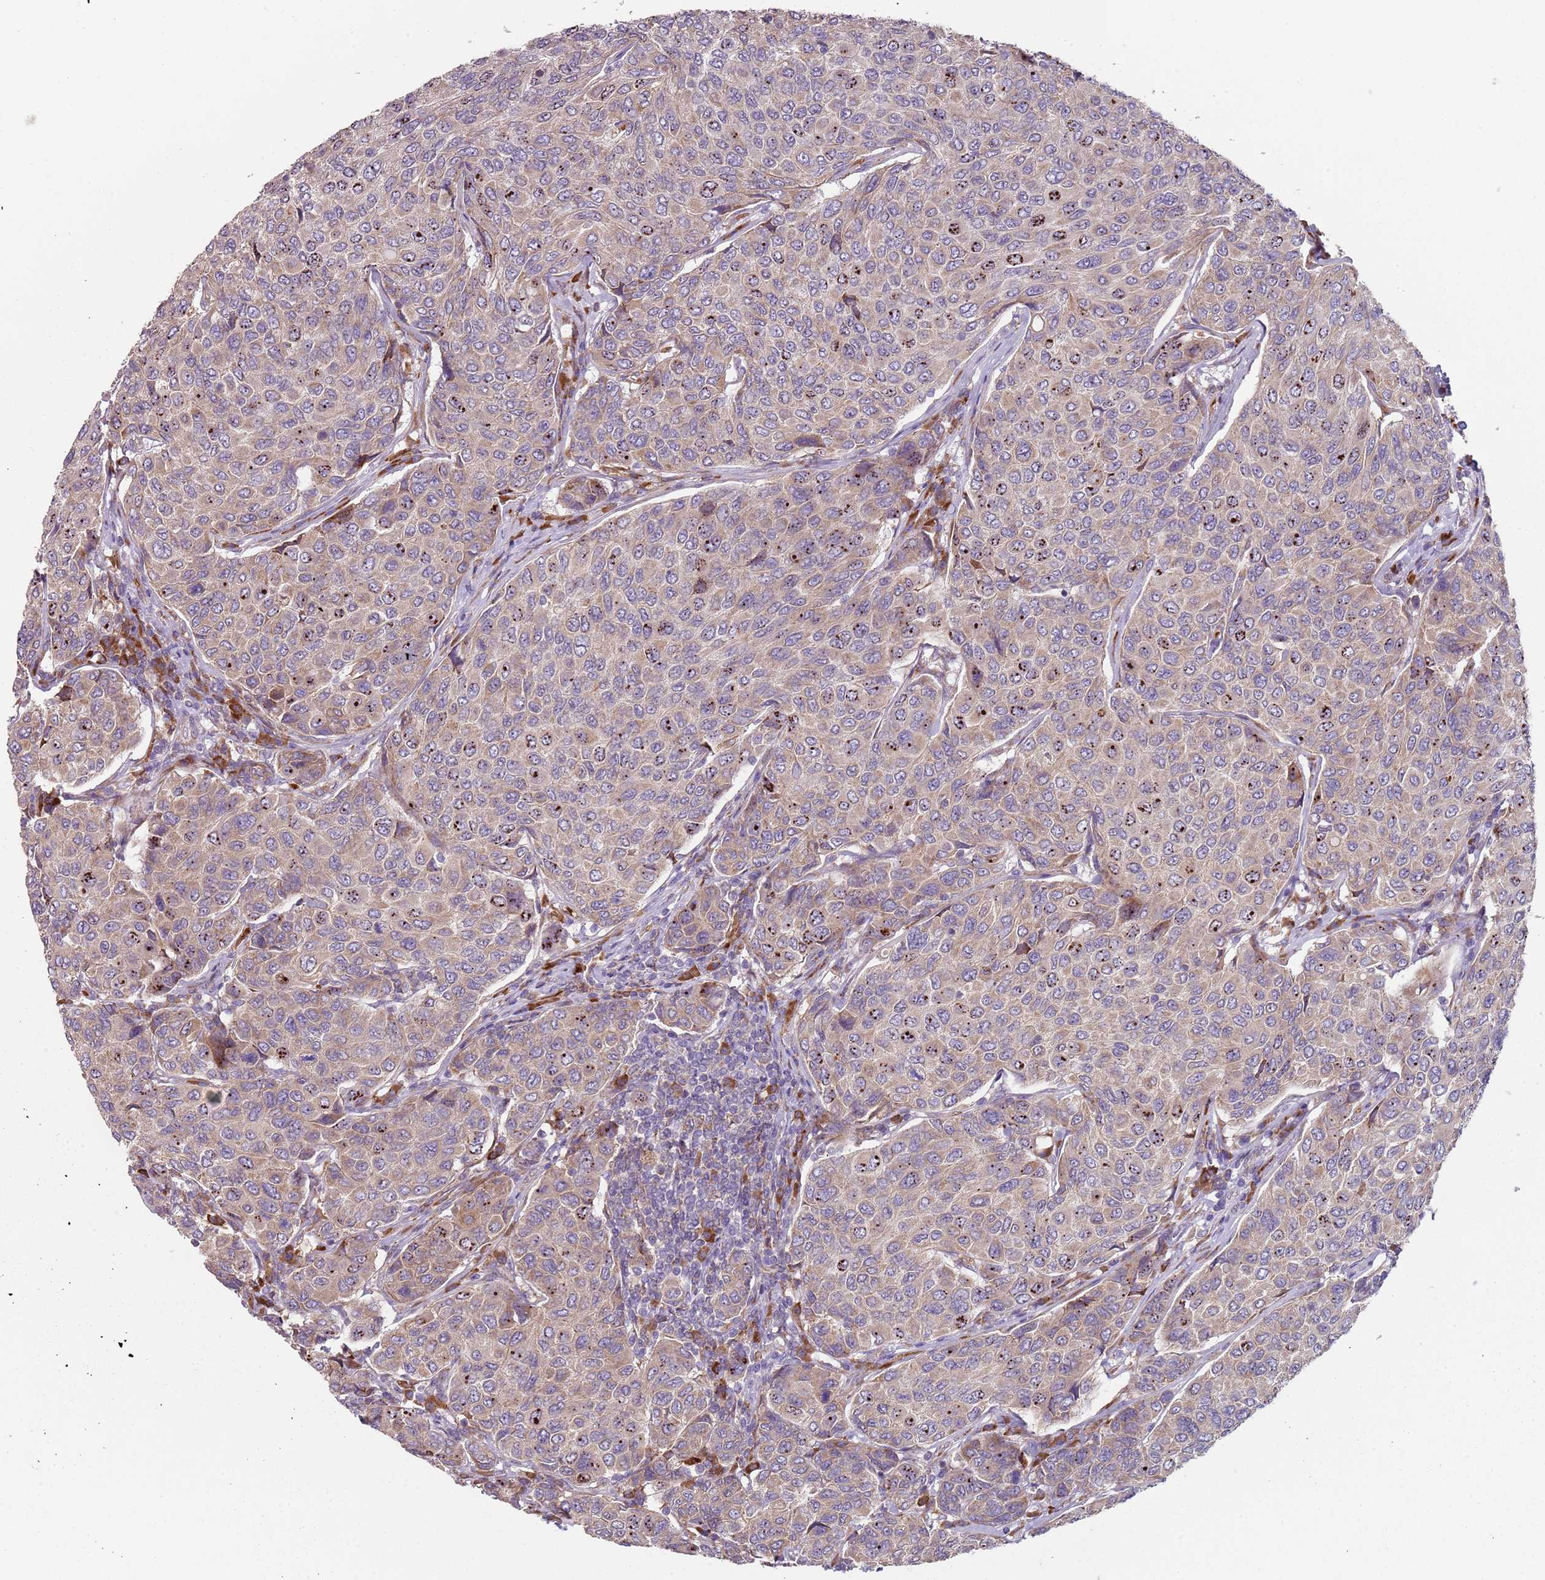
{"staining": {"intensity": "negative", "quantity": "none", "location": "none"}, "tissue": "breast cancer", "cell_type": "Tumor cells", "image_type": "cancer", "snomed": [{"axis": "morphology", "description": "Duct carcinoma"}, {"axis": "topography", "description": "Breast"}], "caption": "High power microscopy image of an IHC photomicrograph of breast cancer, revealing no significant positivity in tumor cells.", "gene": "SPATA2", "patient": {"sex": "female", "age": 55}}